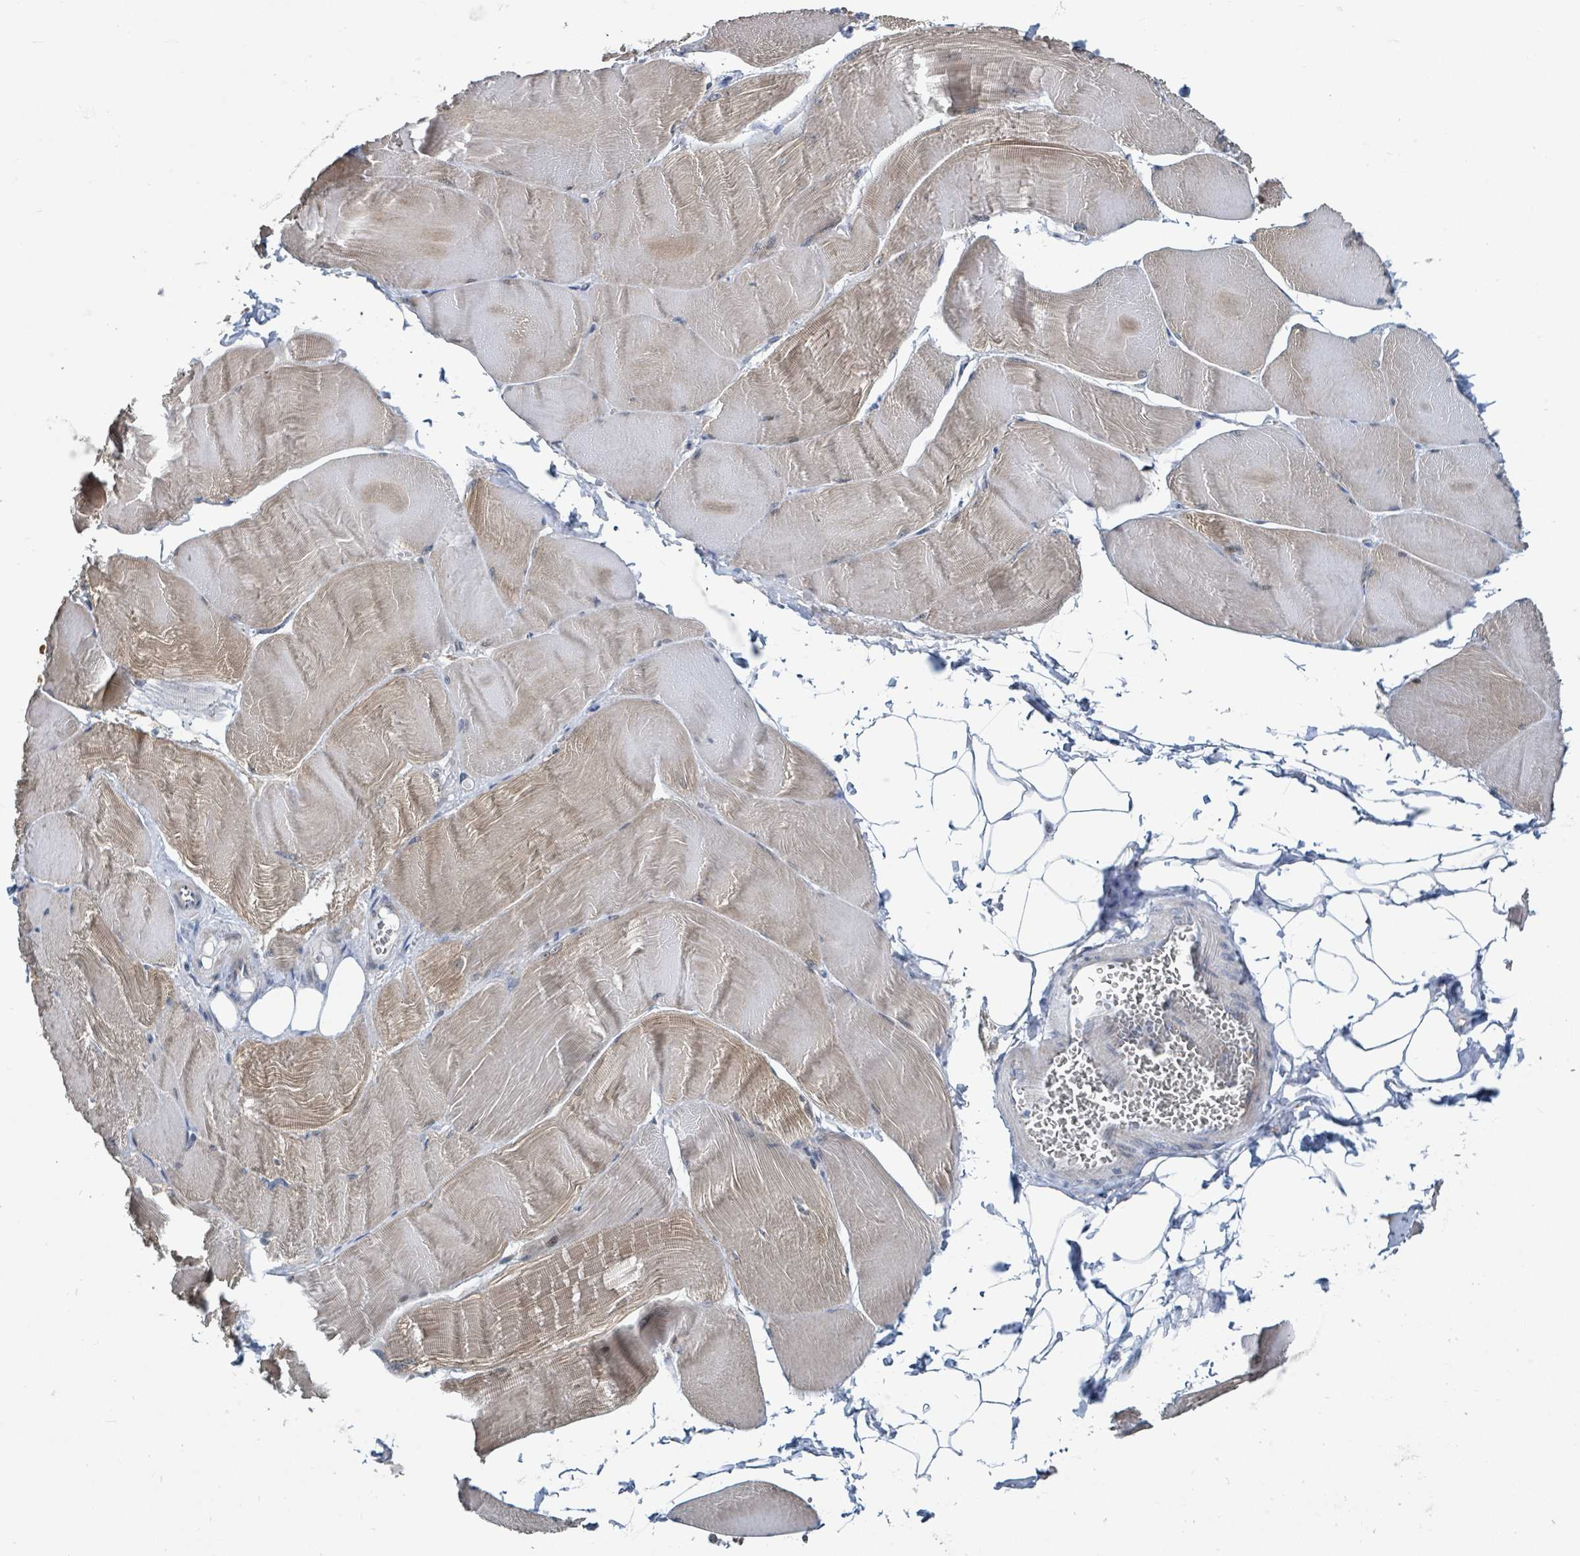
{"staining": {"intensity": "weak", "quantity": "25%-75%", "location": "cytoplasmic/membranous"}, "tissue": "skeletal muscle", "cell_type": "Myocytes", "image_type": "normal", "snomed": [{"axis": "morphology", "description": "Normal tissue, NOS"}, {"axis": "morphology", "description": "Basal cell carcinoma"}, {"axis": "topography", "description": "Skeletal muscle"}], "caption": "The immunohistochemical stain labels weak cytoplasmic/membranous positivity in myocytes of benign skeletal muscle.", "gene": "DCAF5", "patient": {"sex": "female", "age": 64}}